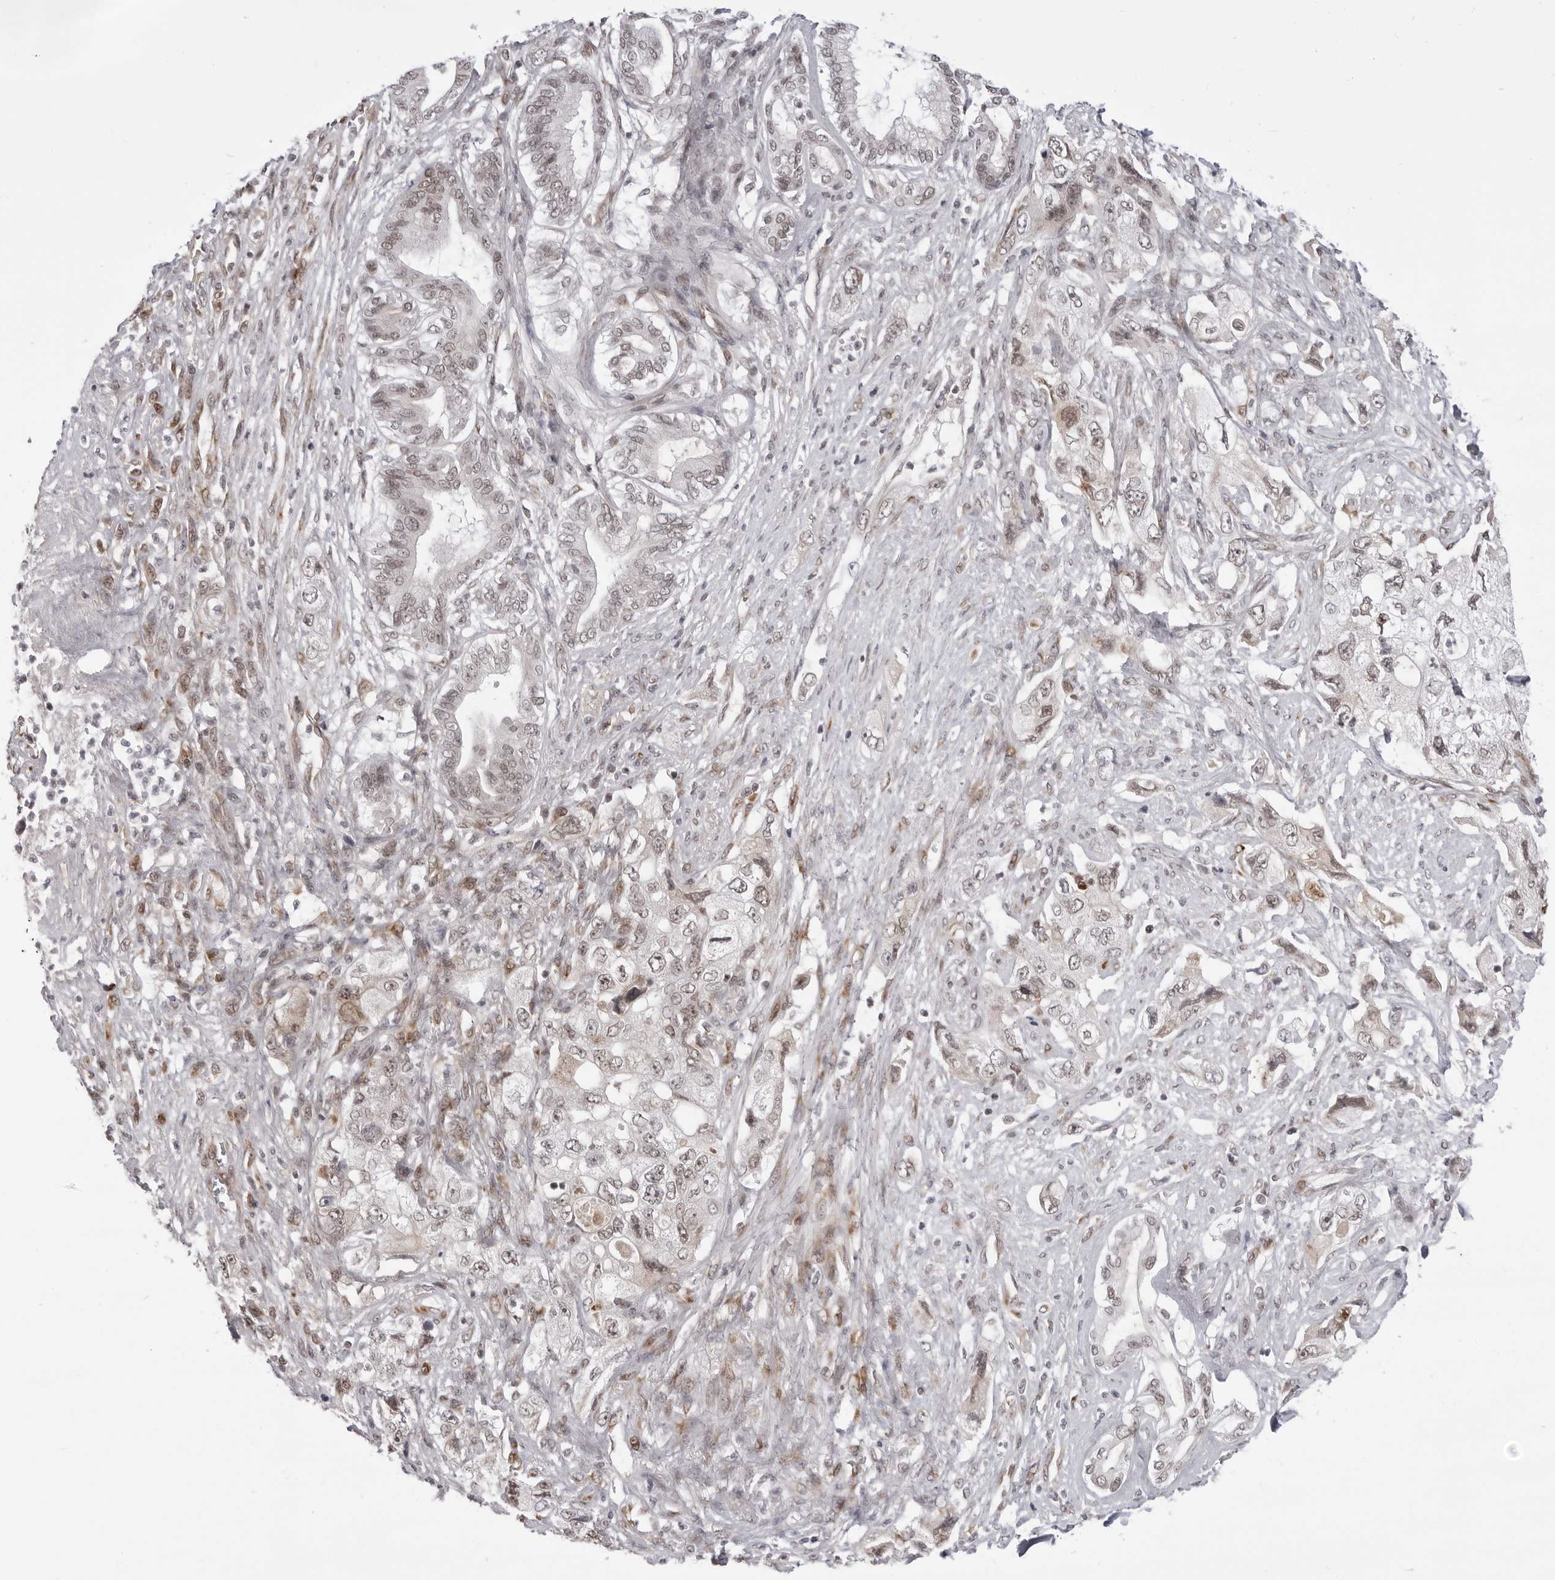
{"staining": {"intensity": "moderate", "quantity": "<25%", "location": "cytoplasmic/membranous,nuclear"}, "tissue": "pancreatic cancer", "cell_type": "Tumor cells", "image_type": "cancer", "snomed": [{"axis": "morphology", "description": "Adenocarcinoma, NOS"}, {"axis": "topography", "description": "Pancreas"}], "caption": "Immunohistochemistry (IHC) of pancreatic adenocarcinoma demonstrates low levels of moderate cytoplasmic/membranous and nuclear staining in about <25% of tumor cells.", "gene": "PHF3", "patient": {"sex": "female", "age": 73}}